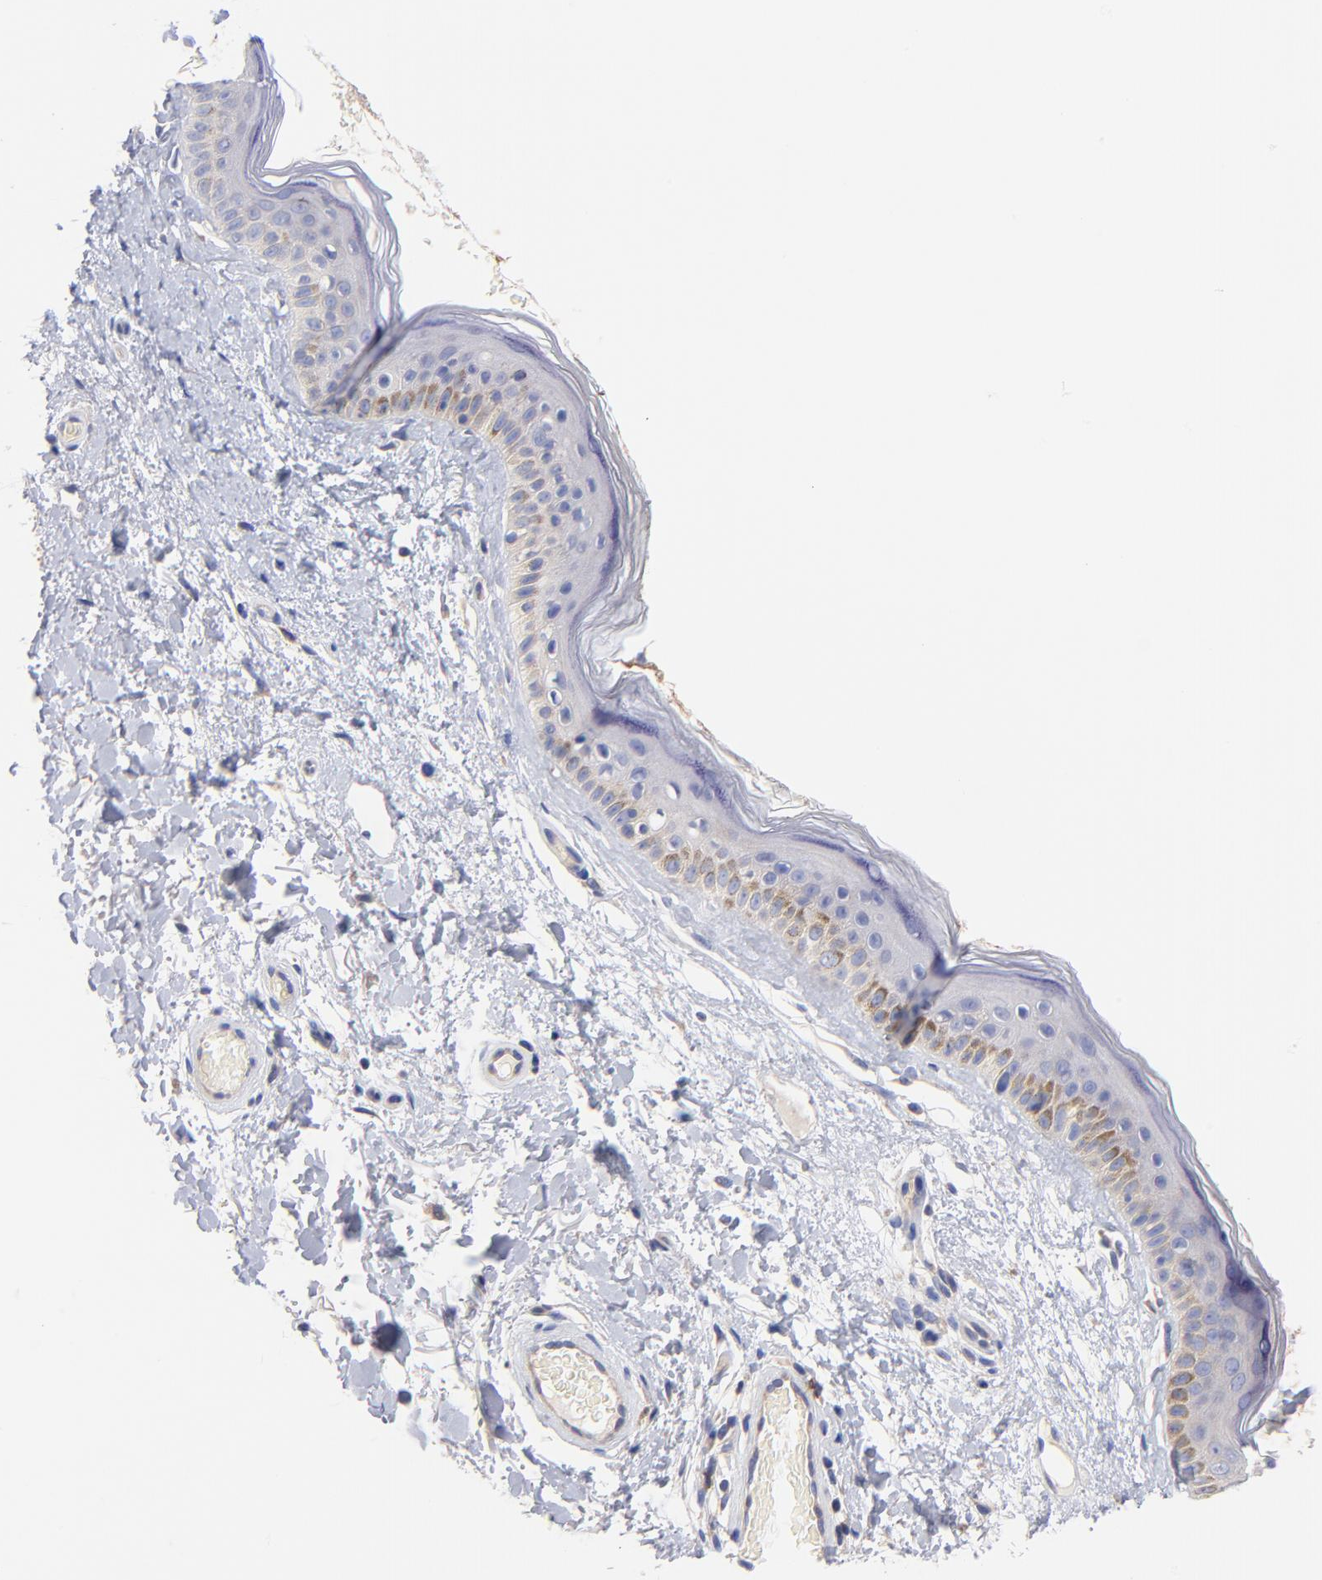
{"staining": {"intensity": "negative", "quantity": "none", "location": "none"}, "tissue": "skin", "cell_type": "Fibroblasts", "image_type": "normal", "snomed": [{"axis": "morphology", "description": "Normal tissue, NOS"}, {"axis": "topography", "description": "Skin"}], "caption": "This image is of unremarkable skin stained with immunohistochemistry (IHC) to label a protein in brown with the nuclei are counter-stained blue. There is no positivity in fibroblasts. The staining is performed using DAB (3,3'-diaminobenzidine) brown chromogen with nuclei counter-stained in using hematoxylin.", "gene": "TNFRSF13C", "patient": {"sex": "male", "age": 63}}